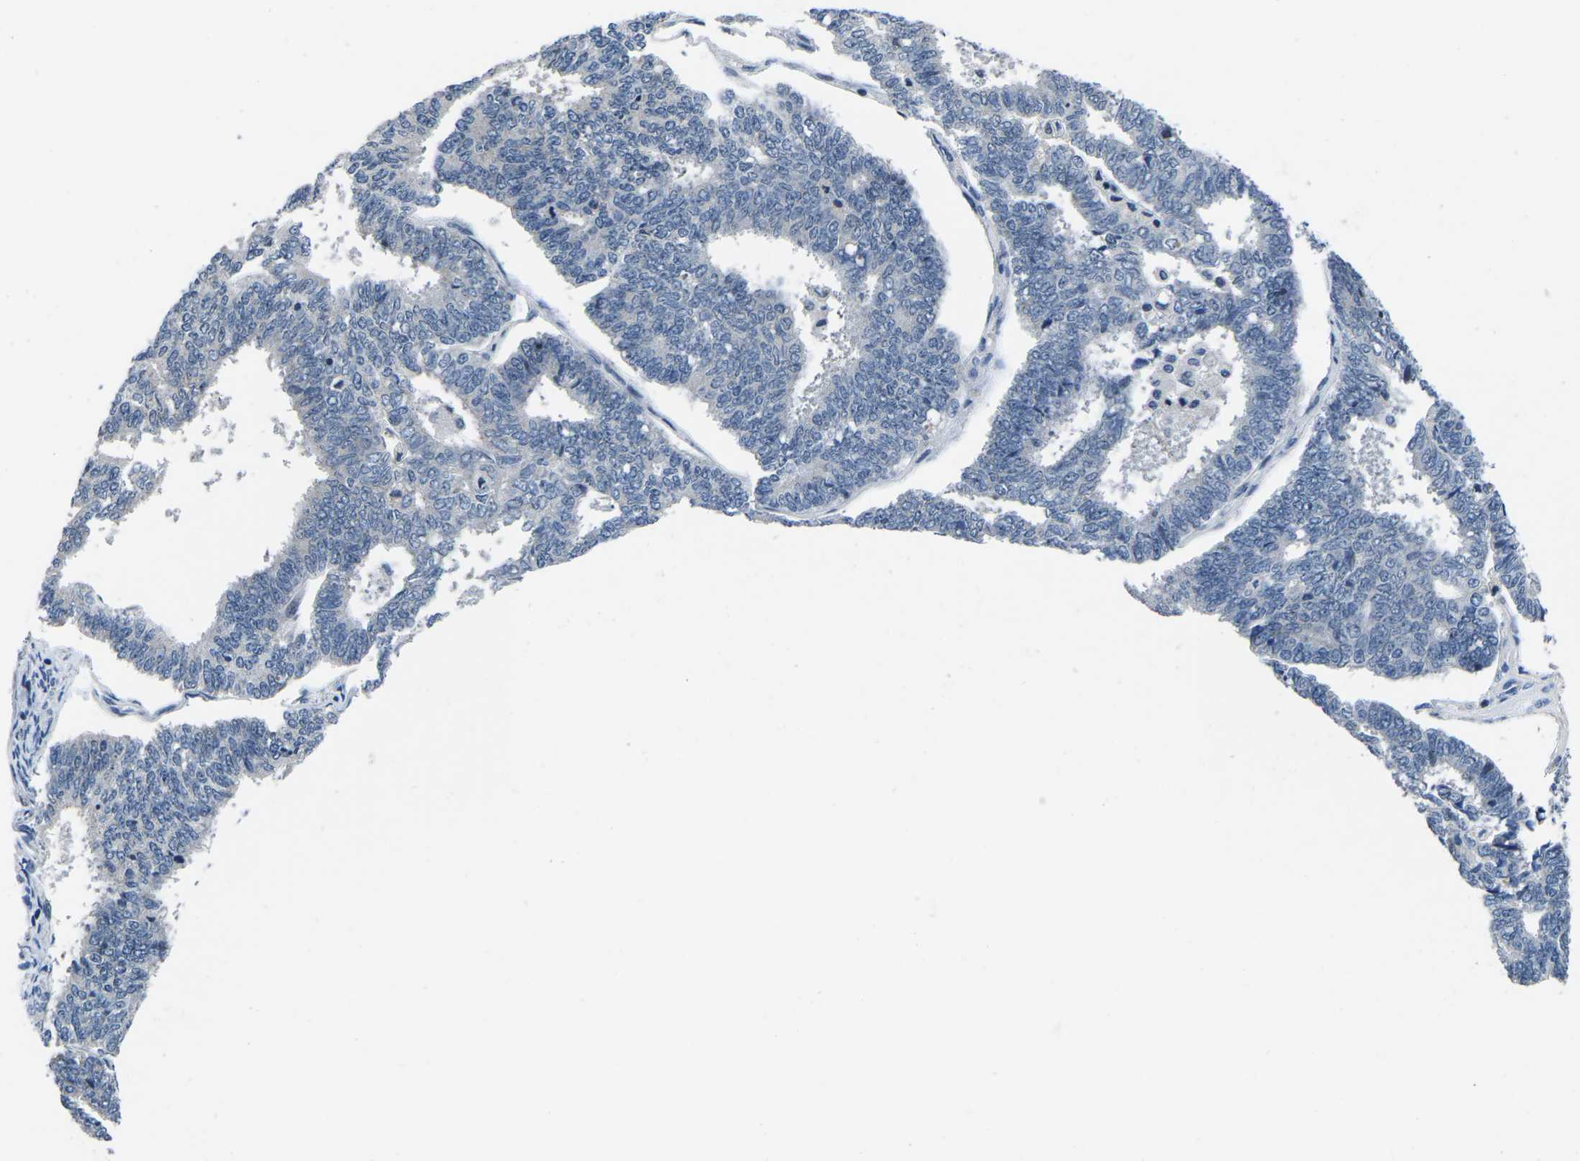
{"staining": {"intensity": "negative", "quantity": "none", "location": "none"}, "tissue": "endometrial cancer", "cell_type": "Tumor cells", "image_type": "cancer", "snomed": [{"axis": "morphology", "description": "Adenocarcinoma, NOS"}, {"axis": "topography", "description": "Endometrium"}], "caption": "Immunohistochemical staining of human endometrial adenocarcinoma shows no significant staining in tumor cells.", "gene": "CDC73", "patient": {"sex": "female", "age": 70}}